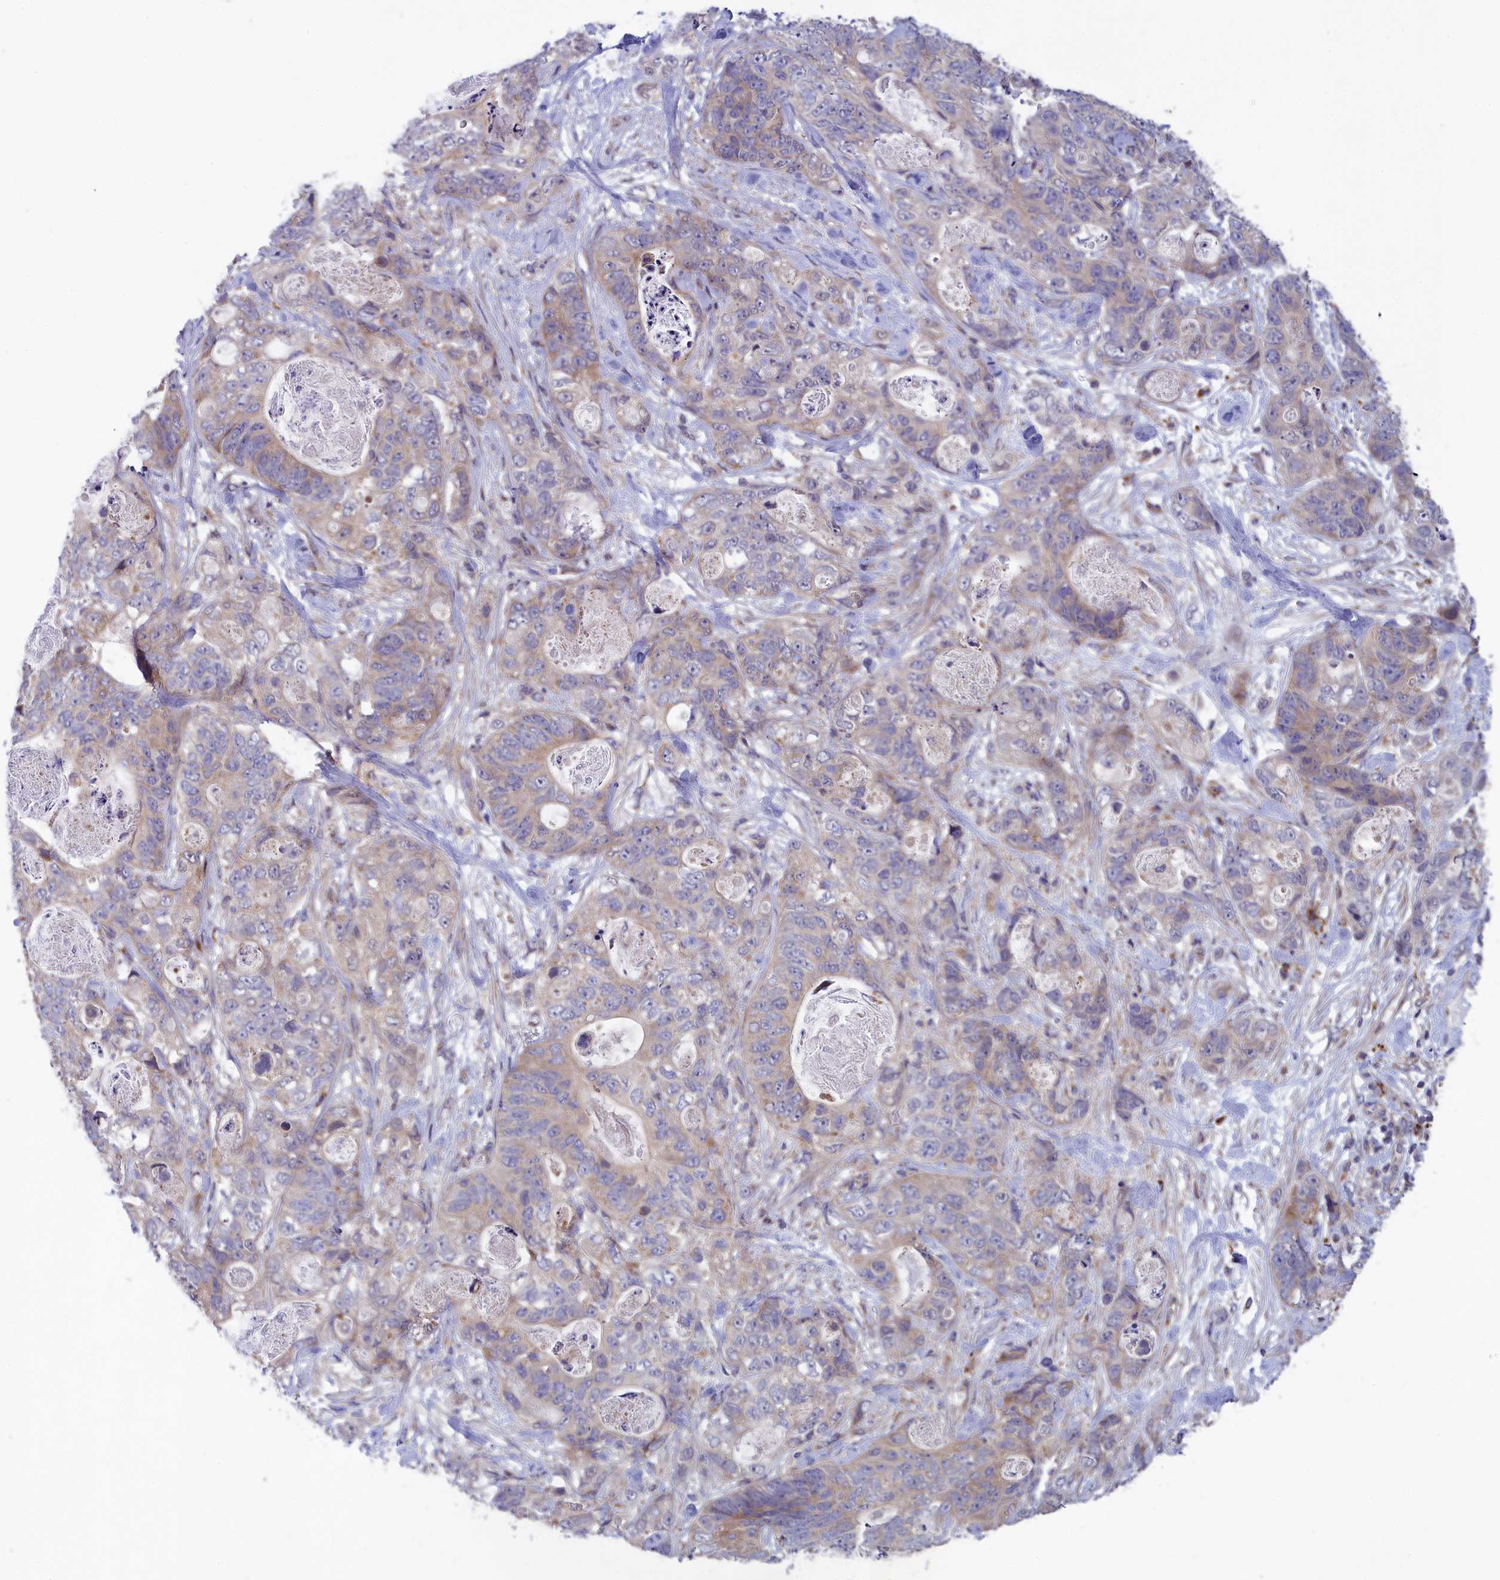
{"staining": {"intensity": "weak", "quantity": "<25%", "location": "cytoplasmic/membranous"}, "tissue": "stomach cancer", "cell_type": "Tumor cells", "image_type": "cancer", "snomed": [{"axis": "morphology", "description": "Normal tissue, NOS"}, {"axis": "morphology", "description": "Adenocarcinoma, NOS"}, {"axis": "topography", "description": "Stomach"}], "caption": "An image of stomach cancer (adenocarcinoma) stained for a protein demonstrates no brown staining in tumor cells.", "gene": "BLTP2", "patient": {"sex": "female", "age": 89}}